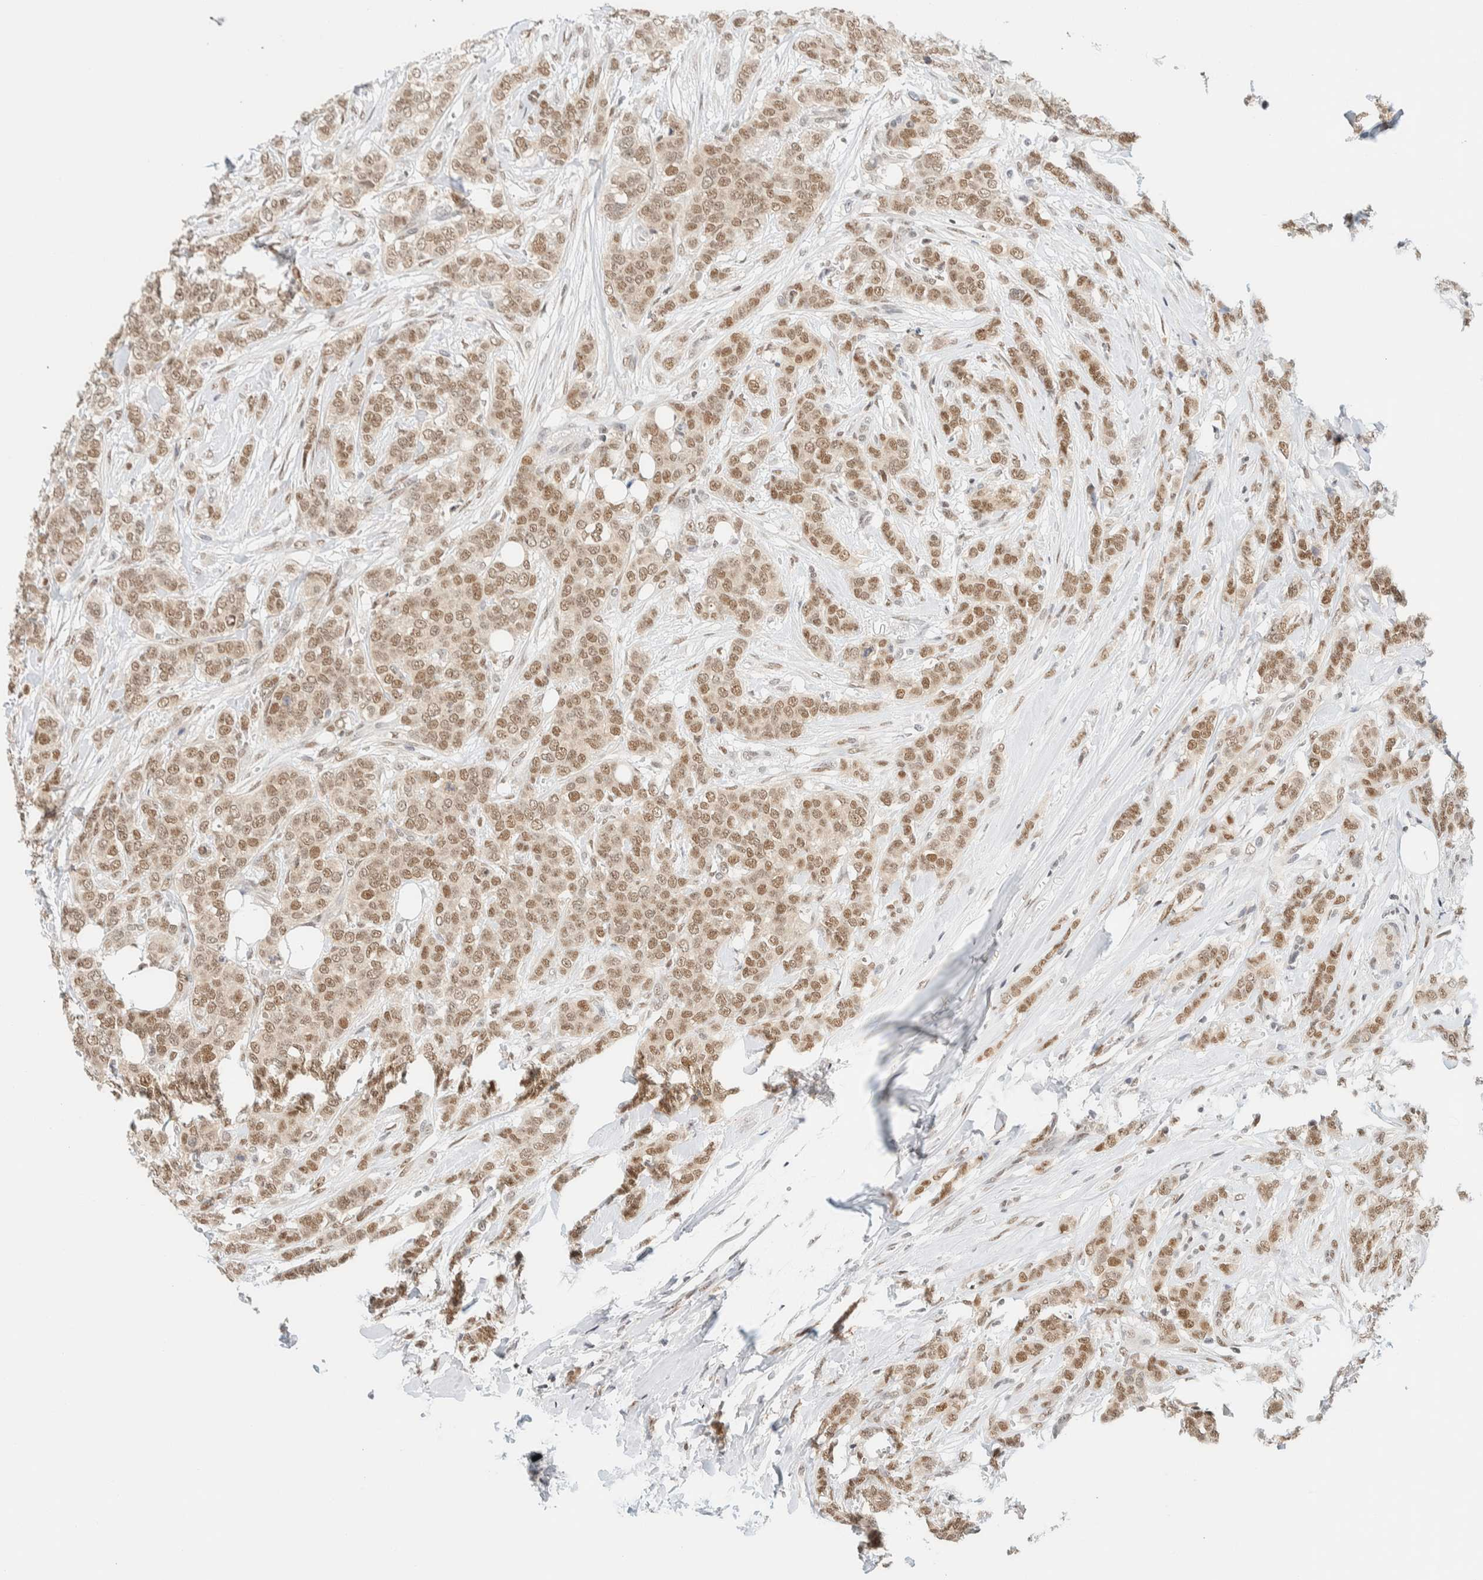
{"staining": {"intensity": "moderate", "quantity": ">75%", "location": "nuclear"}, "tissue": "breast cancer", "cell_type": "Tumor cells", "image_type": "cancer", "snomed": [{"axis": "morphology", "description": "Lobular carcinoma"}, {"axis": "topography", "description": "Skin"}, {"axis": "topography", "description": "Breast"}], "caption": "Immunohistochemical staining of human lobular carcinoma (breast) shows medium levels of moderate nuclear staining in about >75% of tumor cells.", "gene": "PYGO2", "patient": {"sex": "female", "age": 46}}